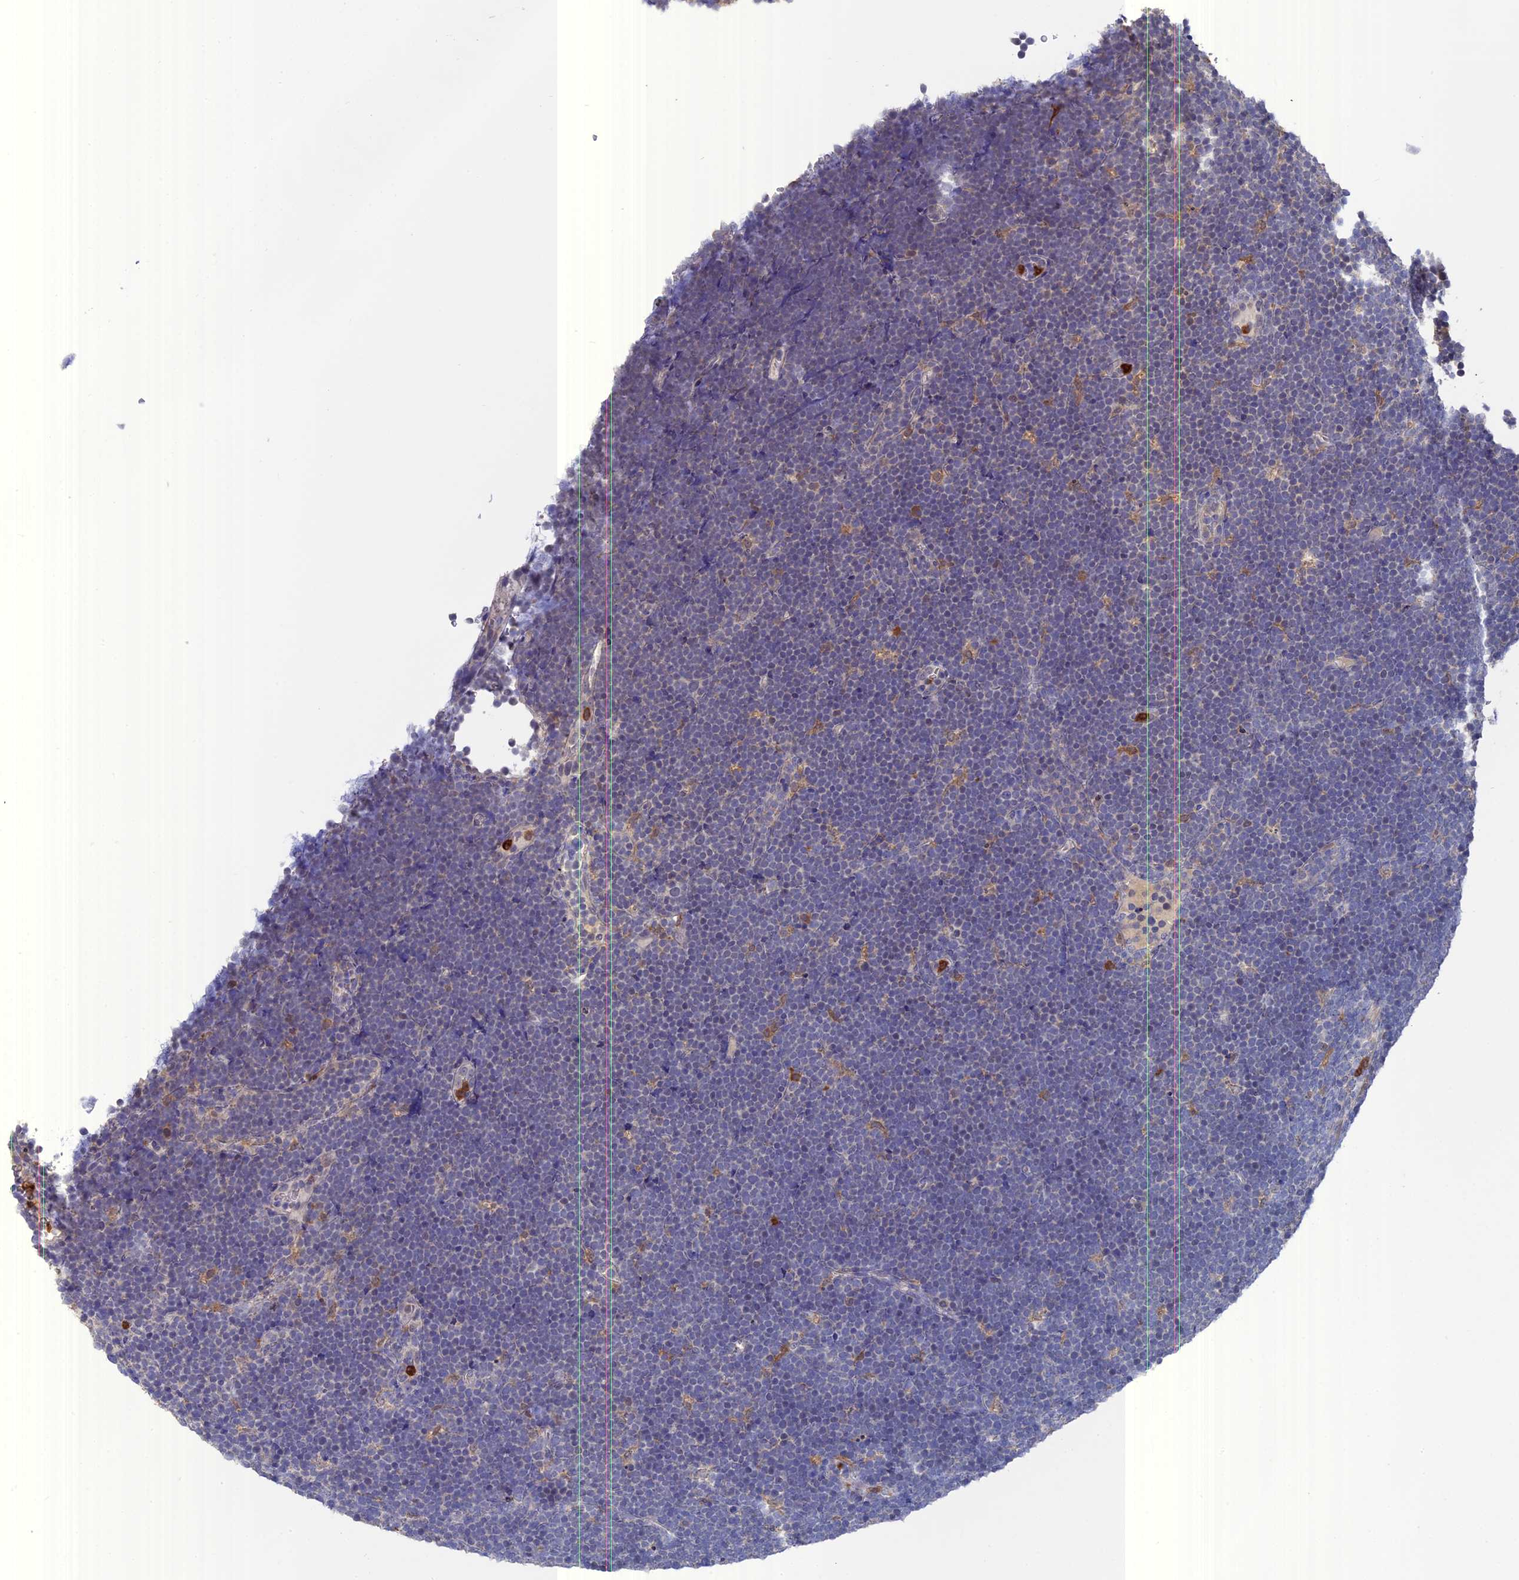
{"staining": {"intensity": "negative", "quantity": "none", "location": "none"}, "tissue": "lymphoma", "cell_type": "Tumor cells", "image_type": "cancer", "snomed": [{"axis": "morphology", "description": "Malignant lymphoma, non-Hodgkin's type, High grade"}, {"axis": "topography", "description": "Lymph node"}], "caption": "Immunohistochemical staining of malignant lymphoma, non-Hodgkin's type (high-grade) shows no significant staining in tumor cells.", "gene": "NCF4", "patient": {"sex": "male", "age": 13}}